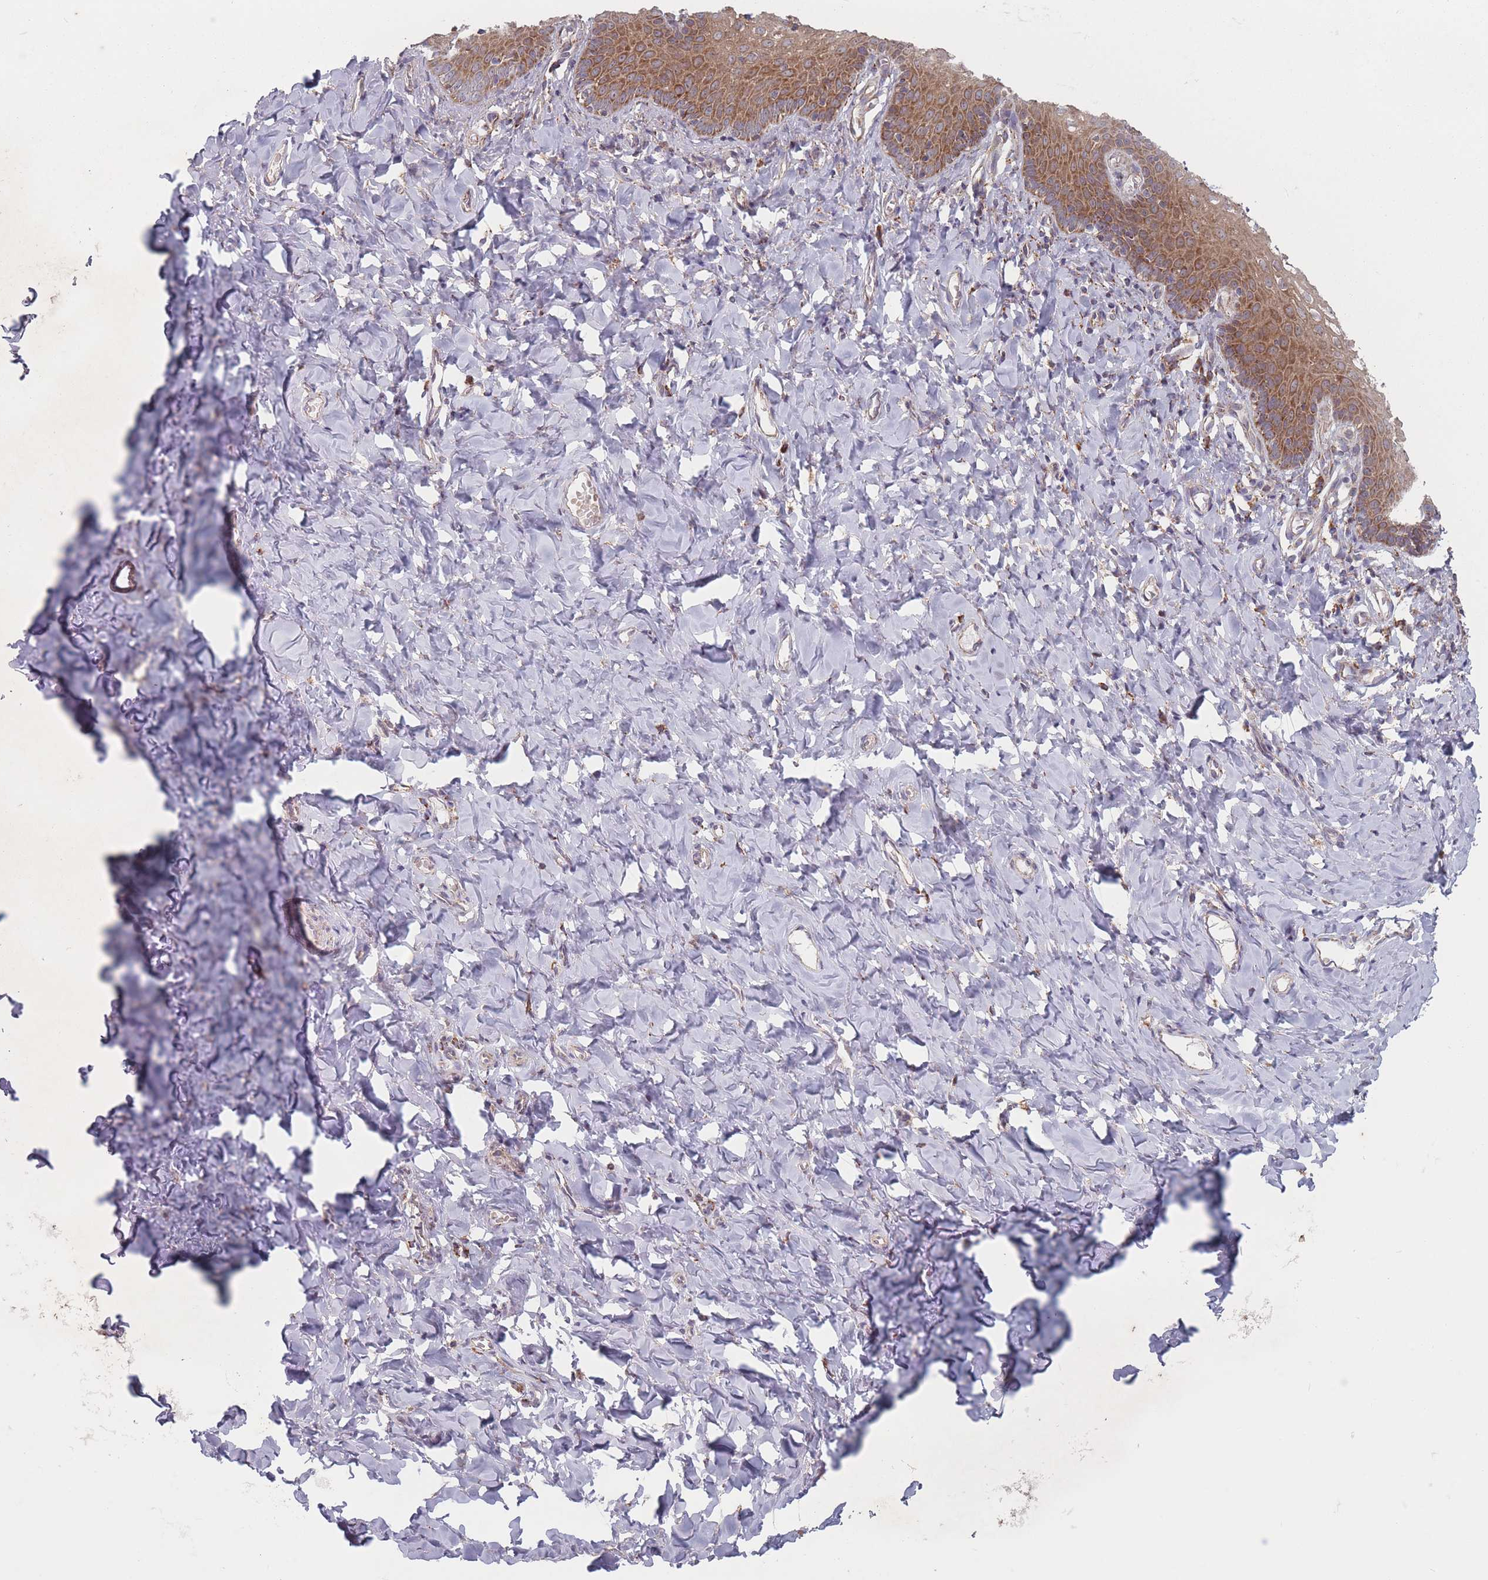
{"staining": {"intensity": "strong", "quantity": "25%-75%", "location": "cytoplasmic/membranous"}, "tissue": "vagina", "cell_type": "Squamous epithelial cells", "image_type": "normal", "snomed": [{"axis": "morphology", "description": "Normal tissue, NOS"}, {"axis": "topography", "description": "Vagina"}], "caption": "Protein staining of benign vagina shows strong cytoplasmic/membranous staining in about 25%-75% of squamous epithelial cells.", "gene": "OR10Q1", "patient": {"sex": "female", "age": 60}}